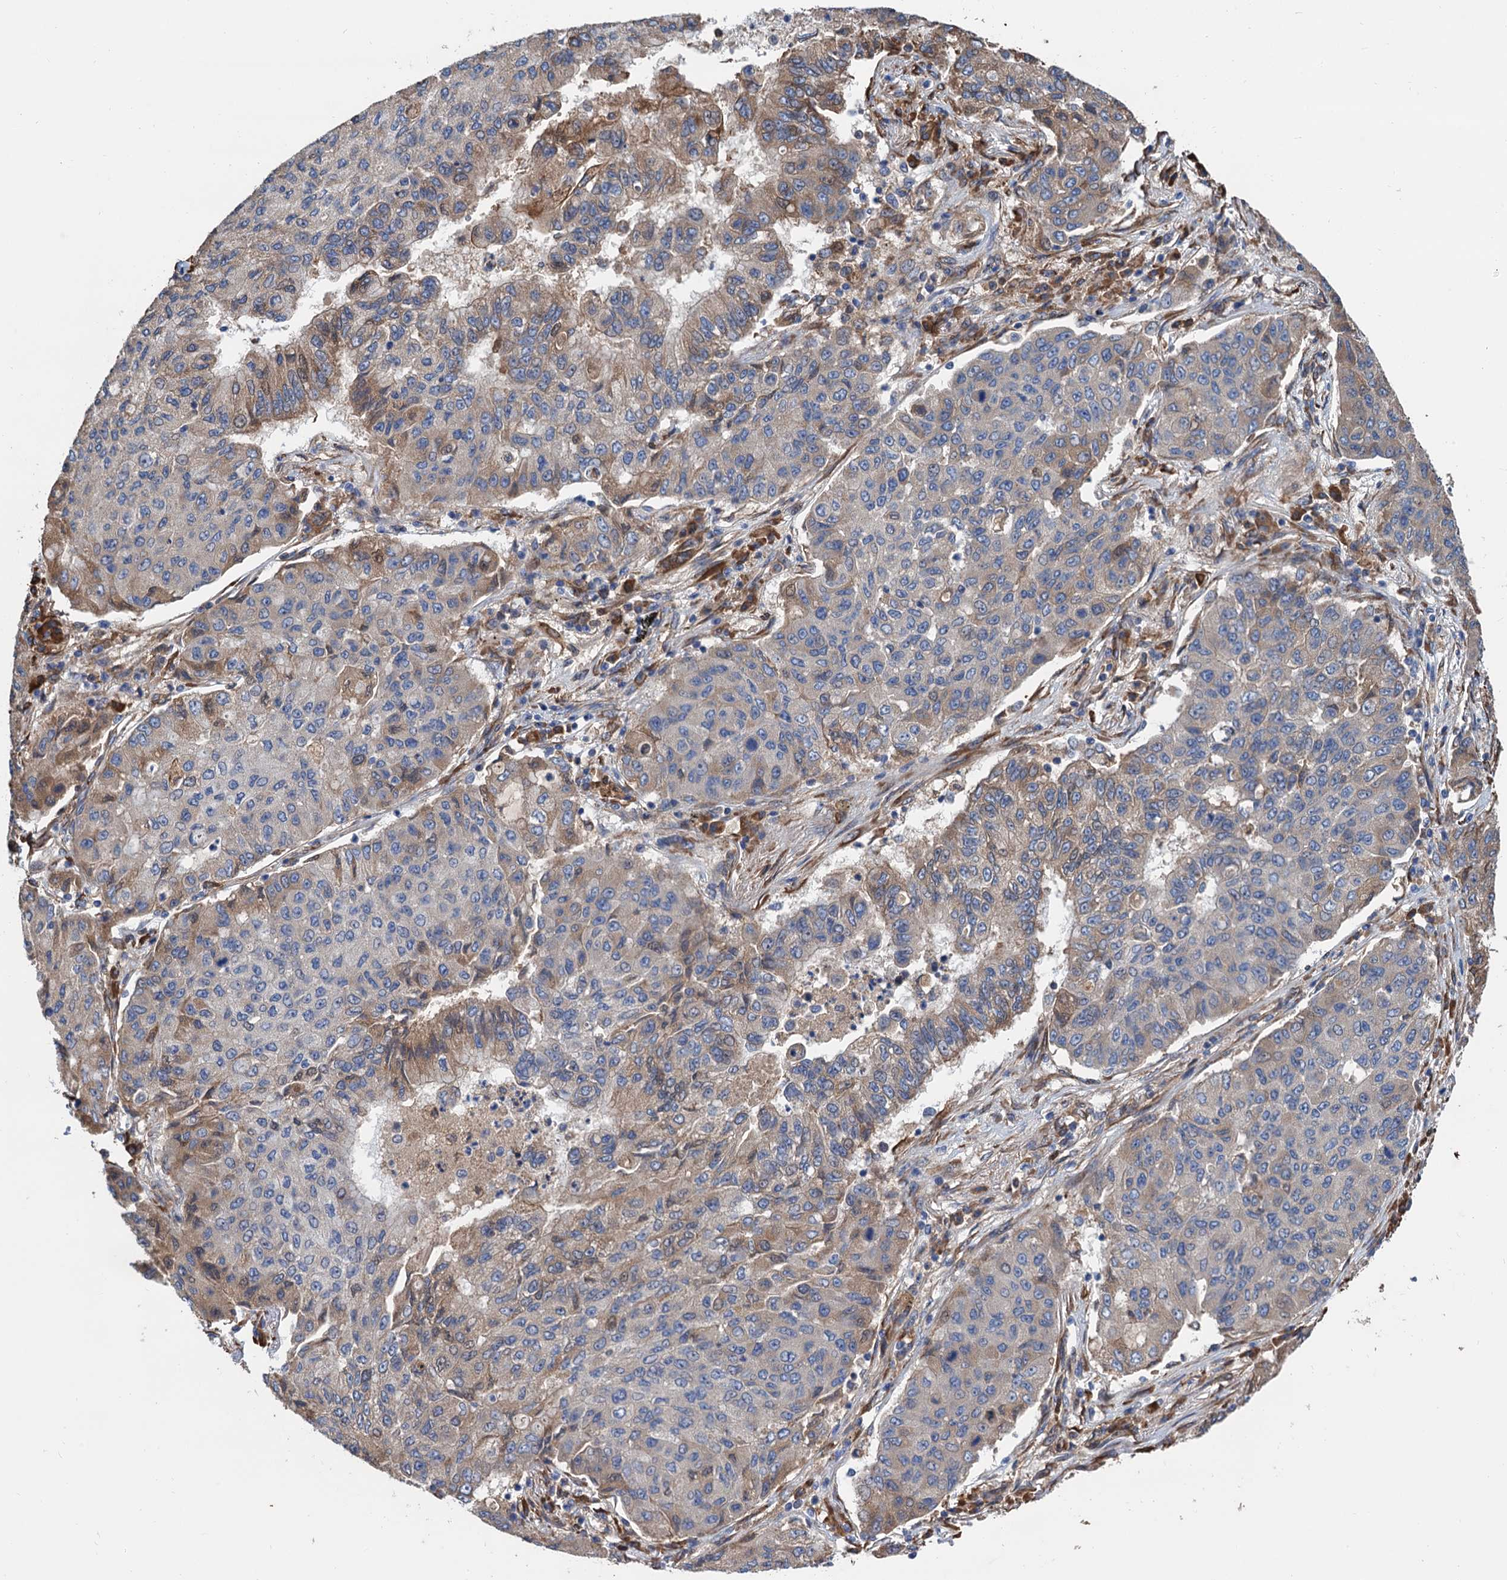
{"staining": {"intensity": "weak", "quantity": "25%-75%", "location": "cytoplasmic/membranous"}, "tissue": "lung cancer", "cell_type": "Tumor cells", "image_type": "cancer", "snomed": [{"axis": "morphology", "description": "Squamous cell carcinoma, NOS"}, {"axis": "topography", "description": "Lung"}], "caption": "High-magnification brightfield microscopy of lung squamous cell carcinoma stained with DAB (3,3'-diaminobenzidine) (brown) and counterstained with hematoxylin (blue). tumor cells exhibit weak cytoplasmic/membranous staining is seen in approximately25%-75% of cells. (DAB (3,3'-diaminobenzidine) IHC, brown staining for protein, blue staining for nuclei).", "gene": "CNNM1", "patient": {"sex": "male", "age": 74}}